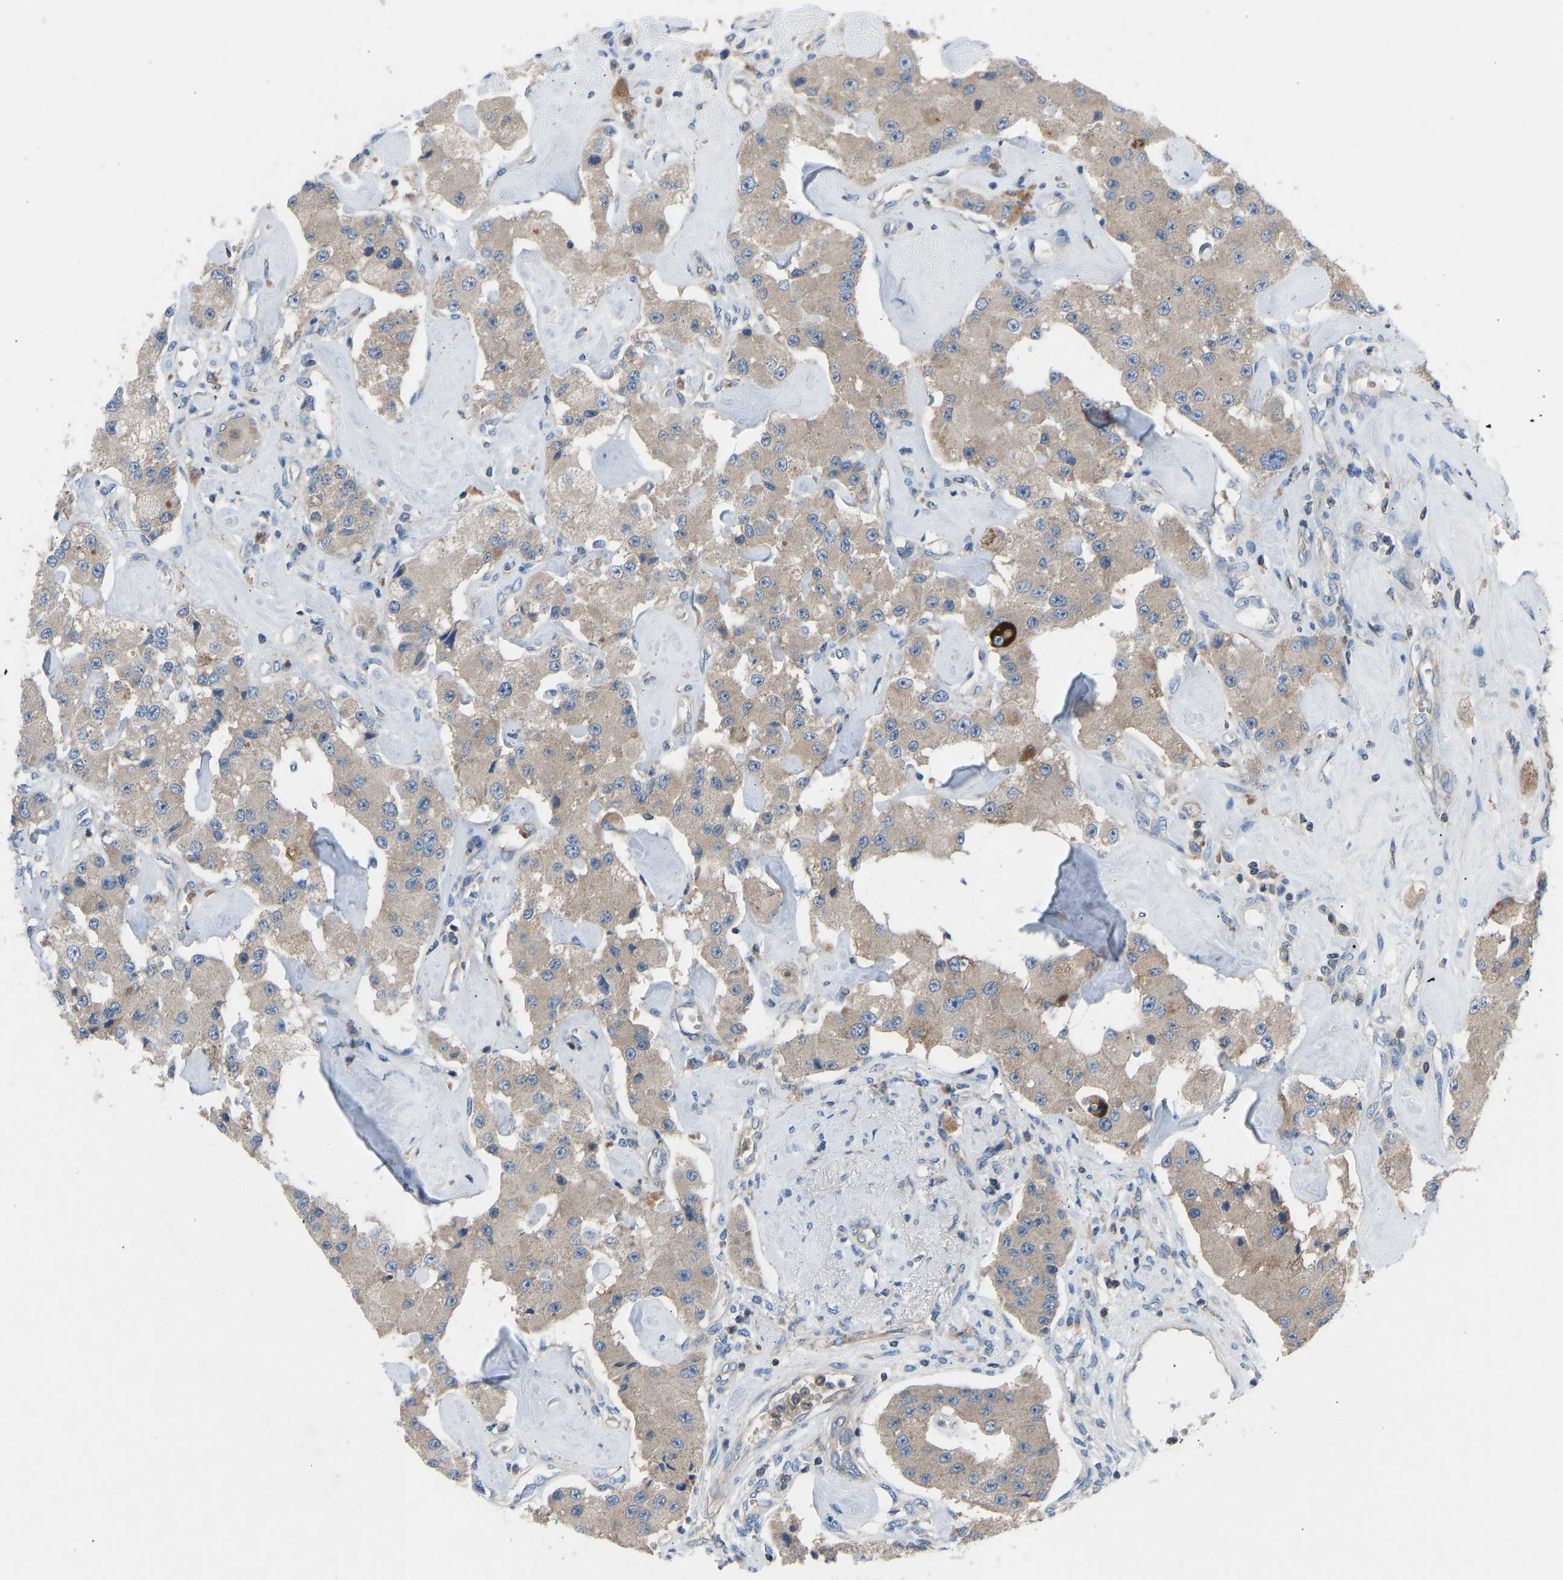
{"staining": {"intensity": "weak", "quantity": ">75%", "location": "cytoplasmic/membranous"}, "tissue": "carcinoid", "cell_type": "Tumor cells", "image_type": "cancer", "snomed": [{"axis": "morphology", "description": "Carcinoid, malignant, NOS"}, {"axis": "topography", "description": "Pancreas"}], "caption": "Carcinoid (malignant) tissue exhibits weak cytoplasmic/membranous expression in approximately >75% of tumor cells, visualized by immunohistochemistry.", "gene": "GRK6", "patient": {"sex": "male", "age": 41}}